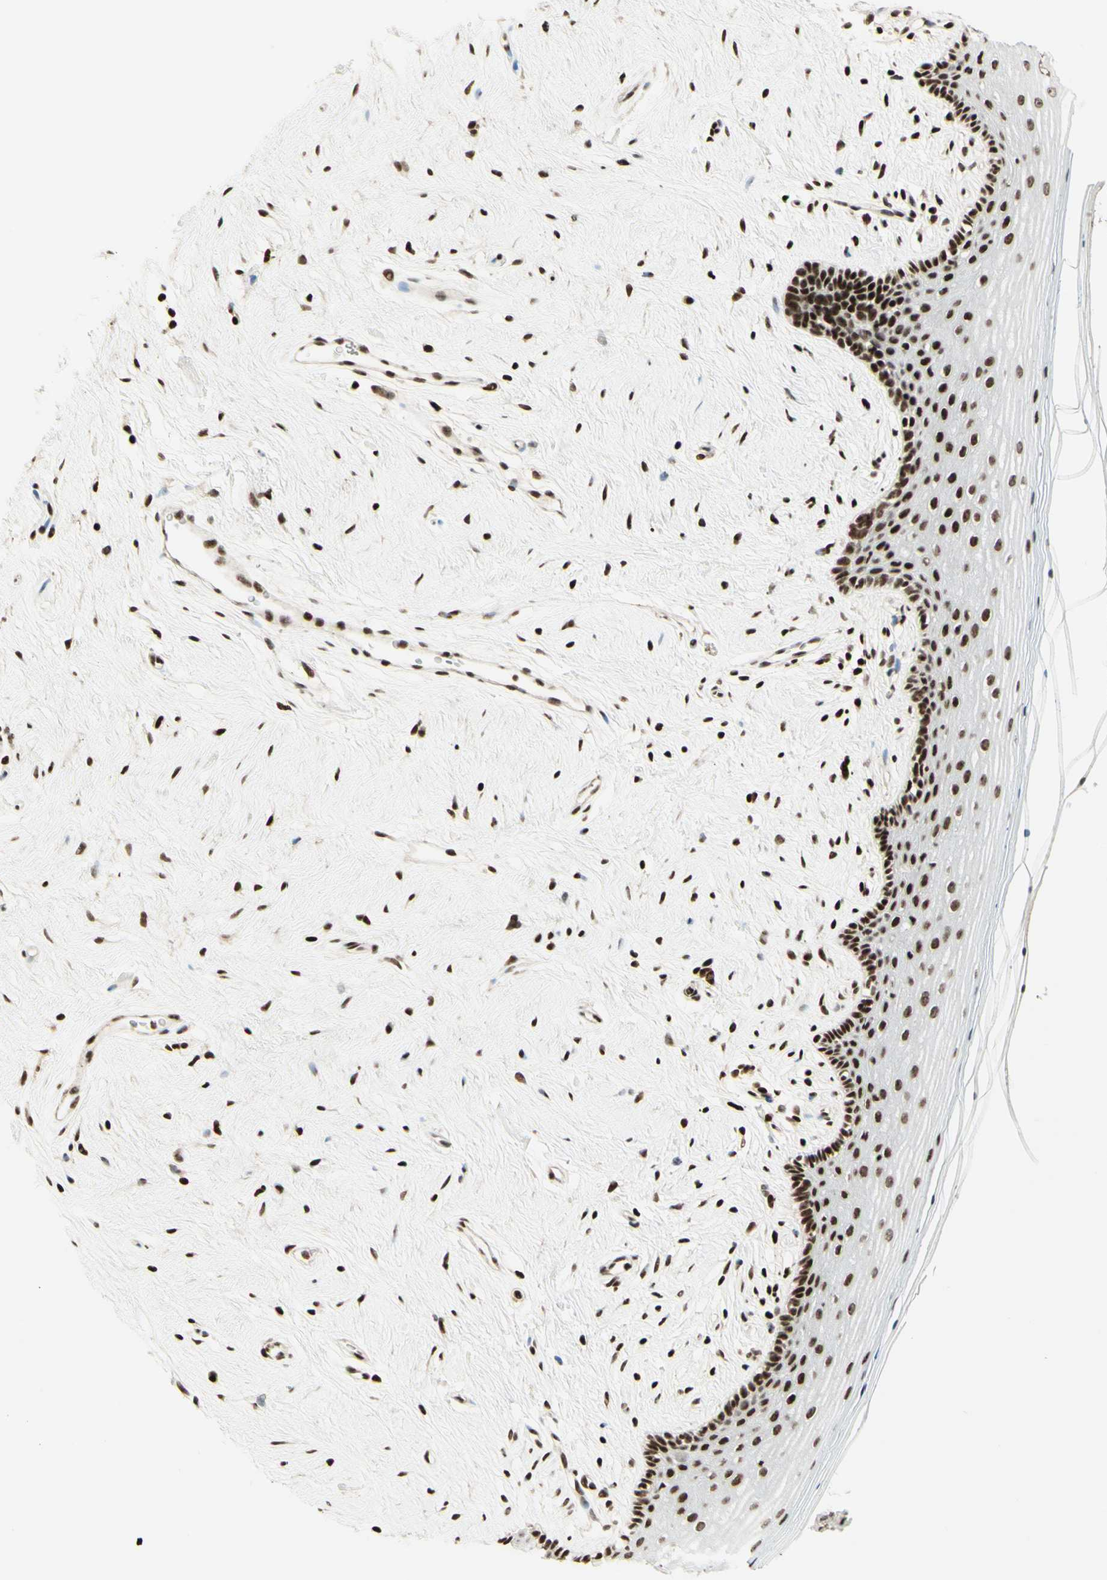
{"staining": {"intensity": "strong", "quantity": "25%-75%", "location": "nuclear"}, "tissue": "vagina", "cell_type": "Squamous epithelial cells", "image_type": "normal", "snomed": [{"axis": "morphology", "description": "Normal tissue, NOS"}, {"axis": "topography", "description": "Vagina"}], "caption": "Protein expression analysis of unremarkable human vagina reveals strong nuclear positivity in about 25%-75% of squamous epithelial cells. (DAB = brown stain, brightfield microscopy at high magnification).", "gene": "CDKL5", "patient": {"sex": "female", "age": 44}}